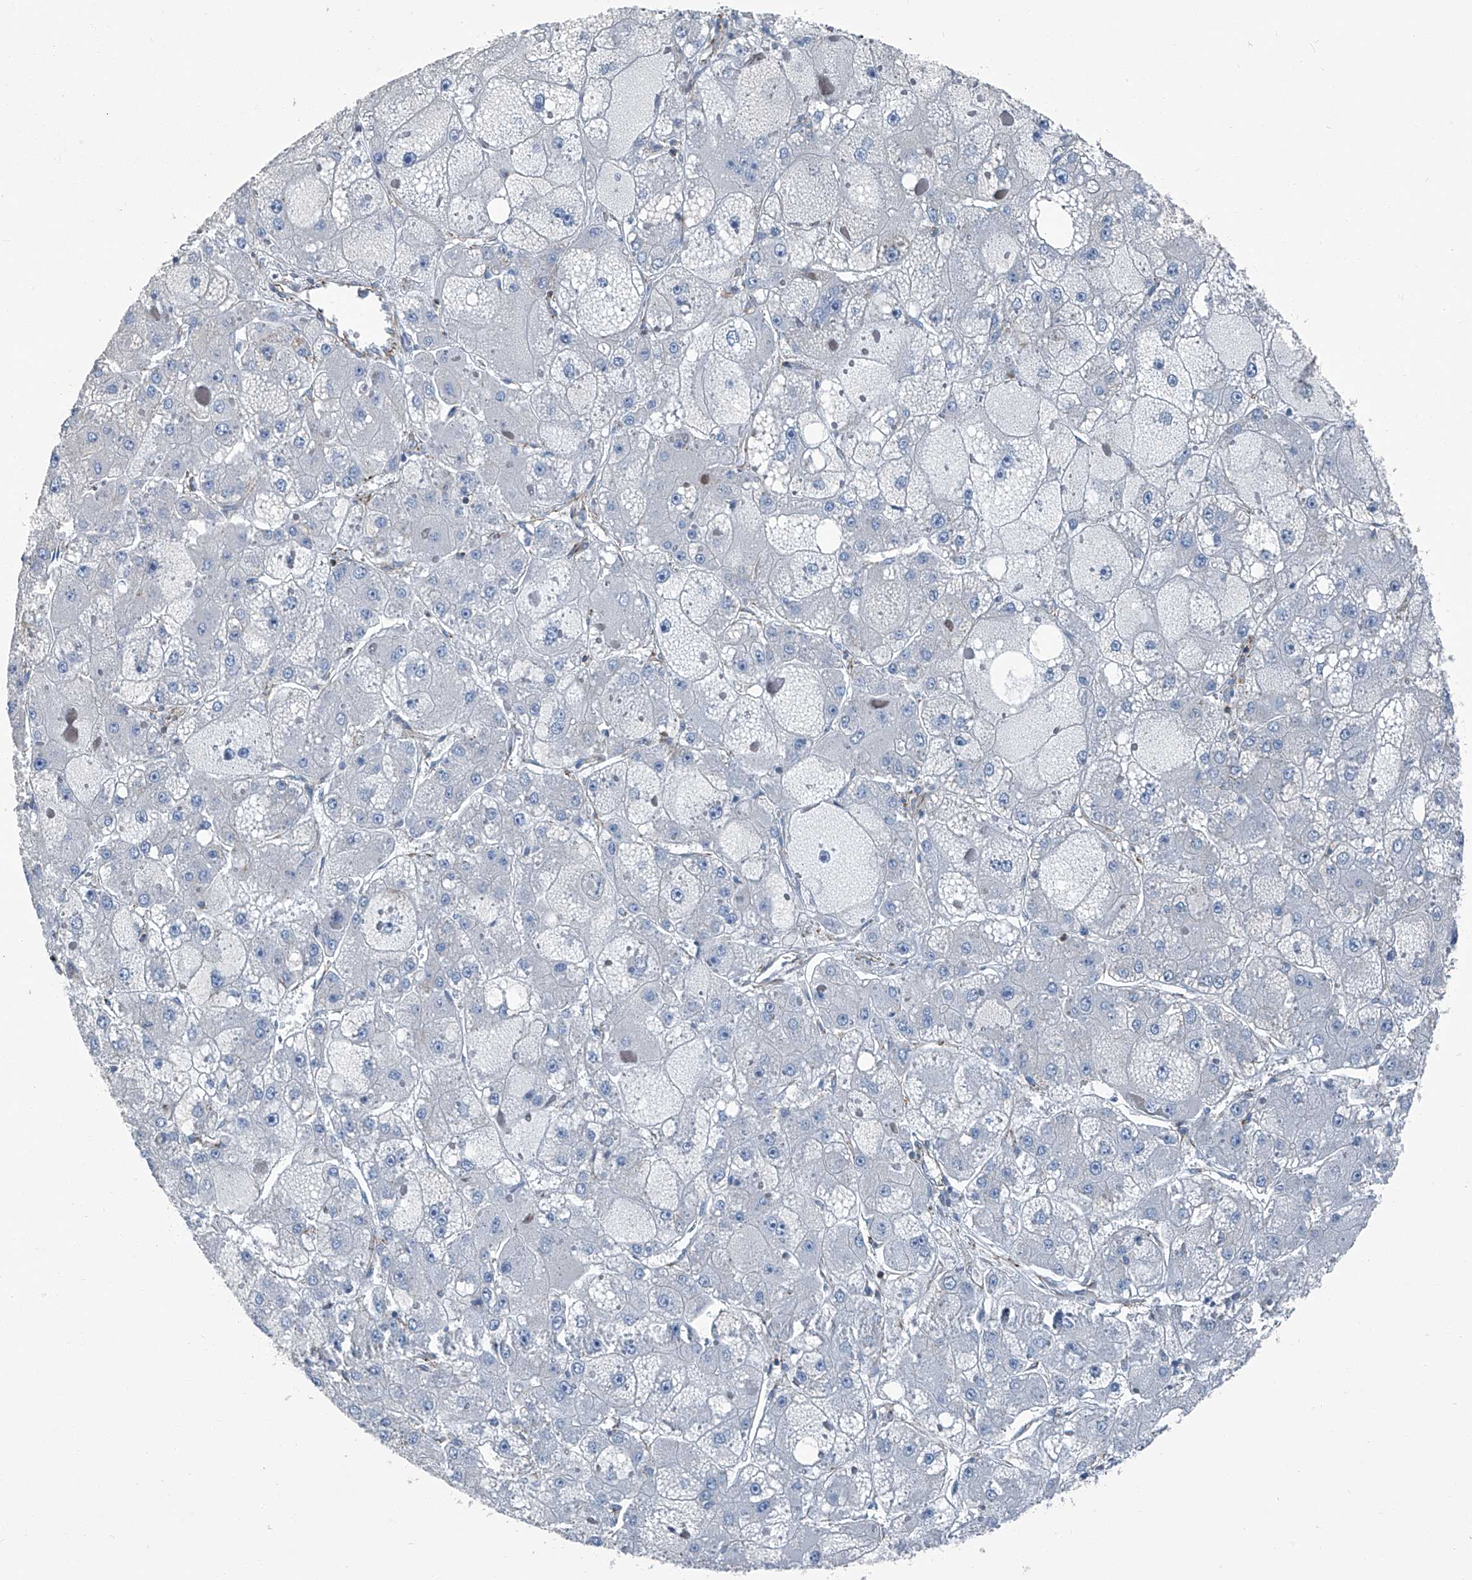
{"staining": {"intensity": "negative", "quantity": "none", "location": "none"}, "tissue": "liver cancer", "cell_type": "Tumor cells", "image_type": "cancer", "snomed": [{"axis": "morphology", "description": "Carcinoma, Hepatocellular, NOS"}, {"axis": "topography", "description": "Liver"}], "caption": "An image of human liver cancer is negative for staining in tumor cells.", "gene": "SEPTIN7", "patient": {"sex": "female", "age": 73}}